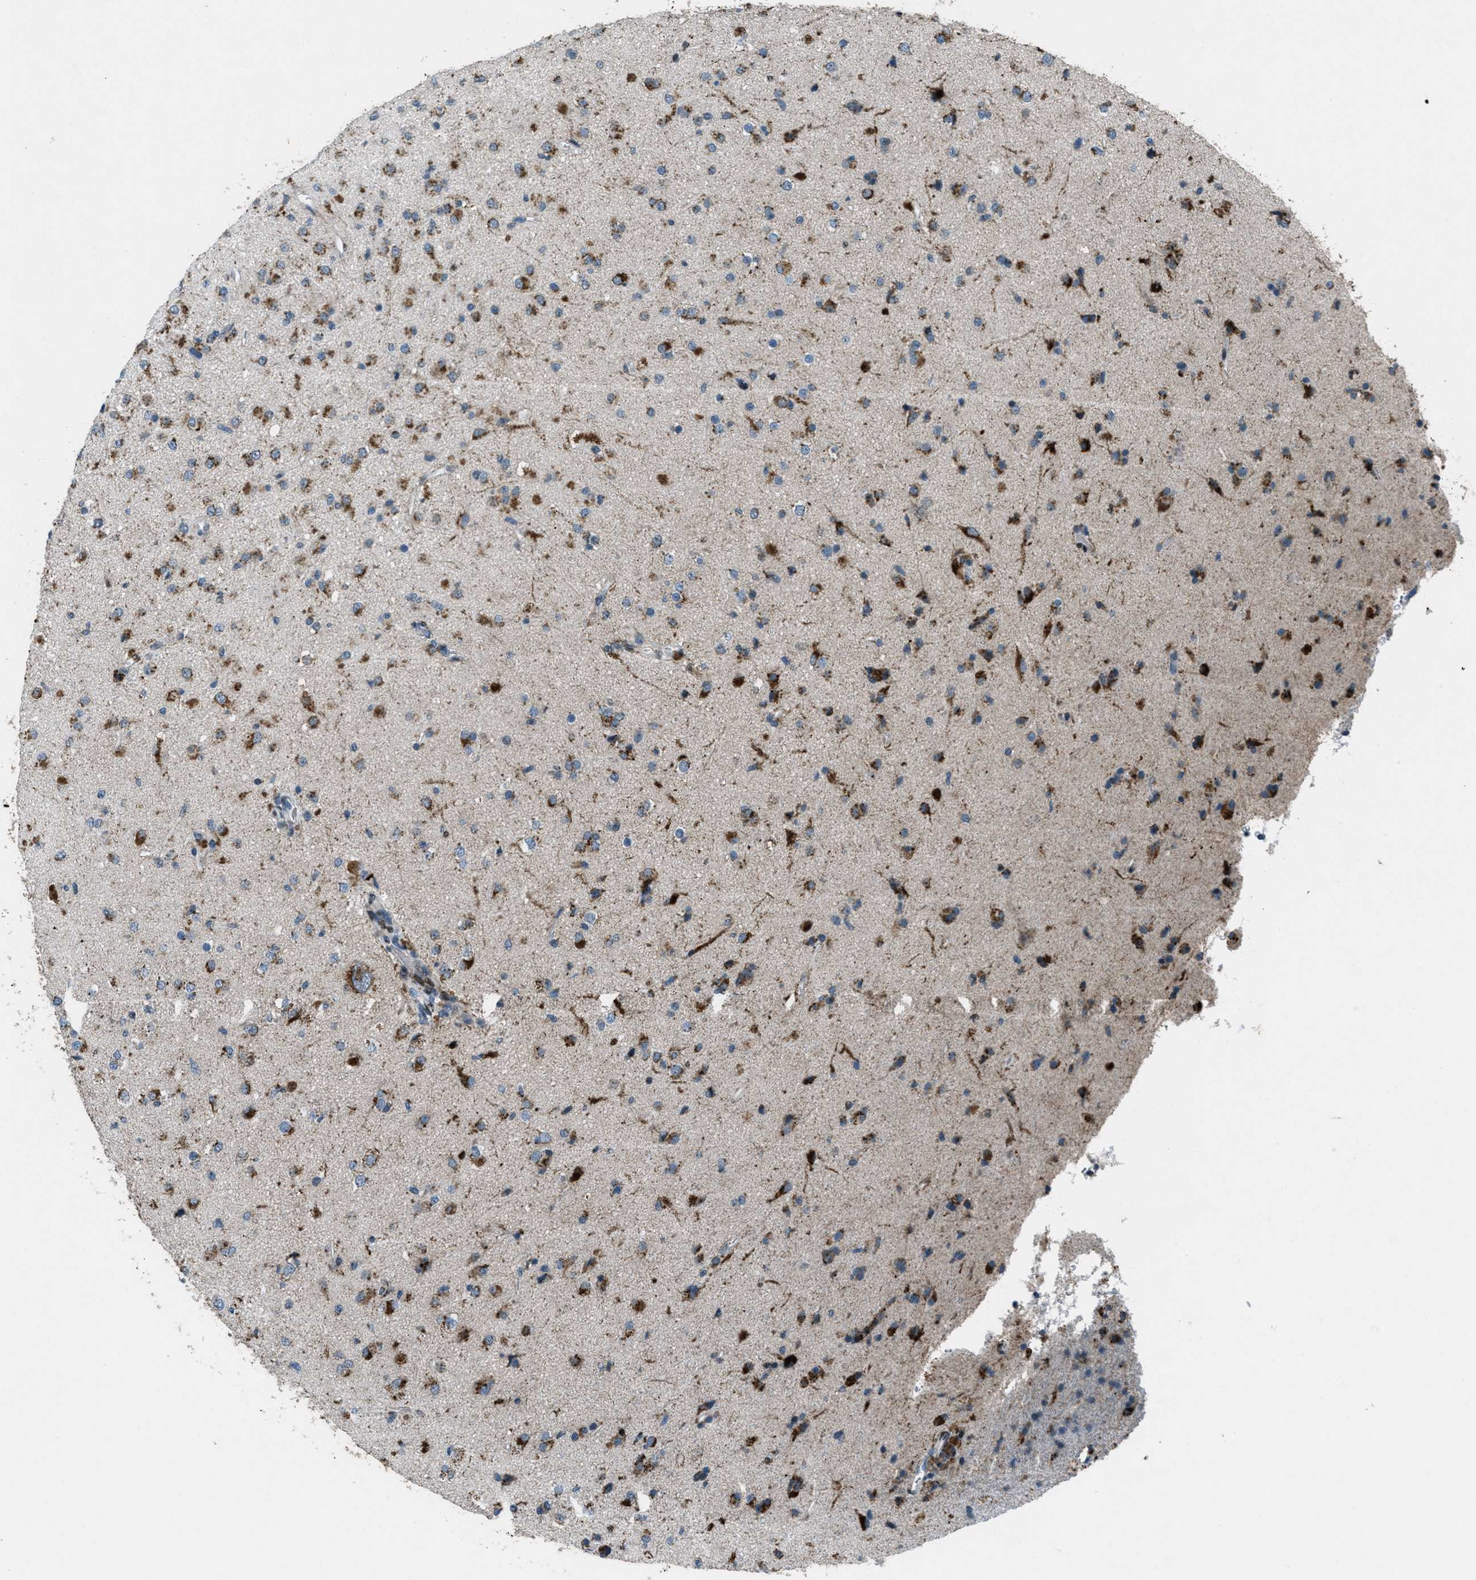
{"staining": {"intensity": "strong", "quantity": "25%-75%", "location": "cytoplasmic/membranous"}, "tissue": "glioma", "cell_type": "Tumor cells", "image_type": "cancer", "snomed": [{"axis": "morphology", "description": "Glioma, malignant, Low grade"}, {"axis": "topography", "description": "Brain"}], "caption": "This is an image of immunohistochemistry staining of glioma, which shows strong expression in the cytoplasmic/membranous of tumor cells.", "gene": "GPC6", "patient": {"sex": "male", "age": 65}}